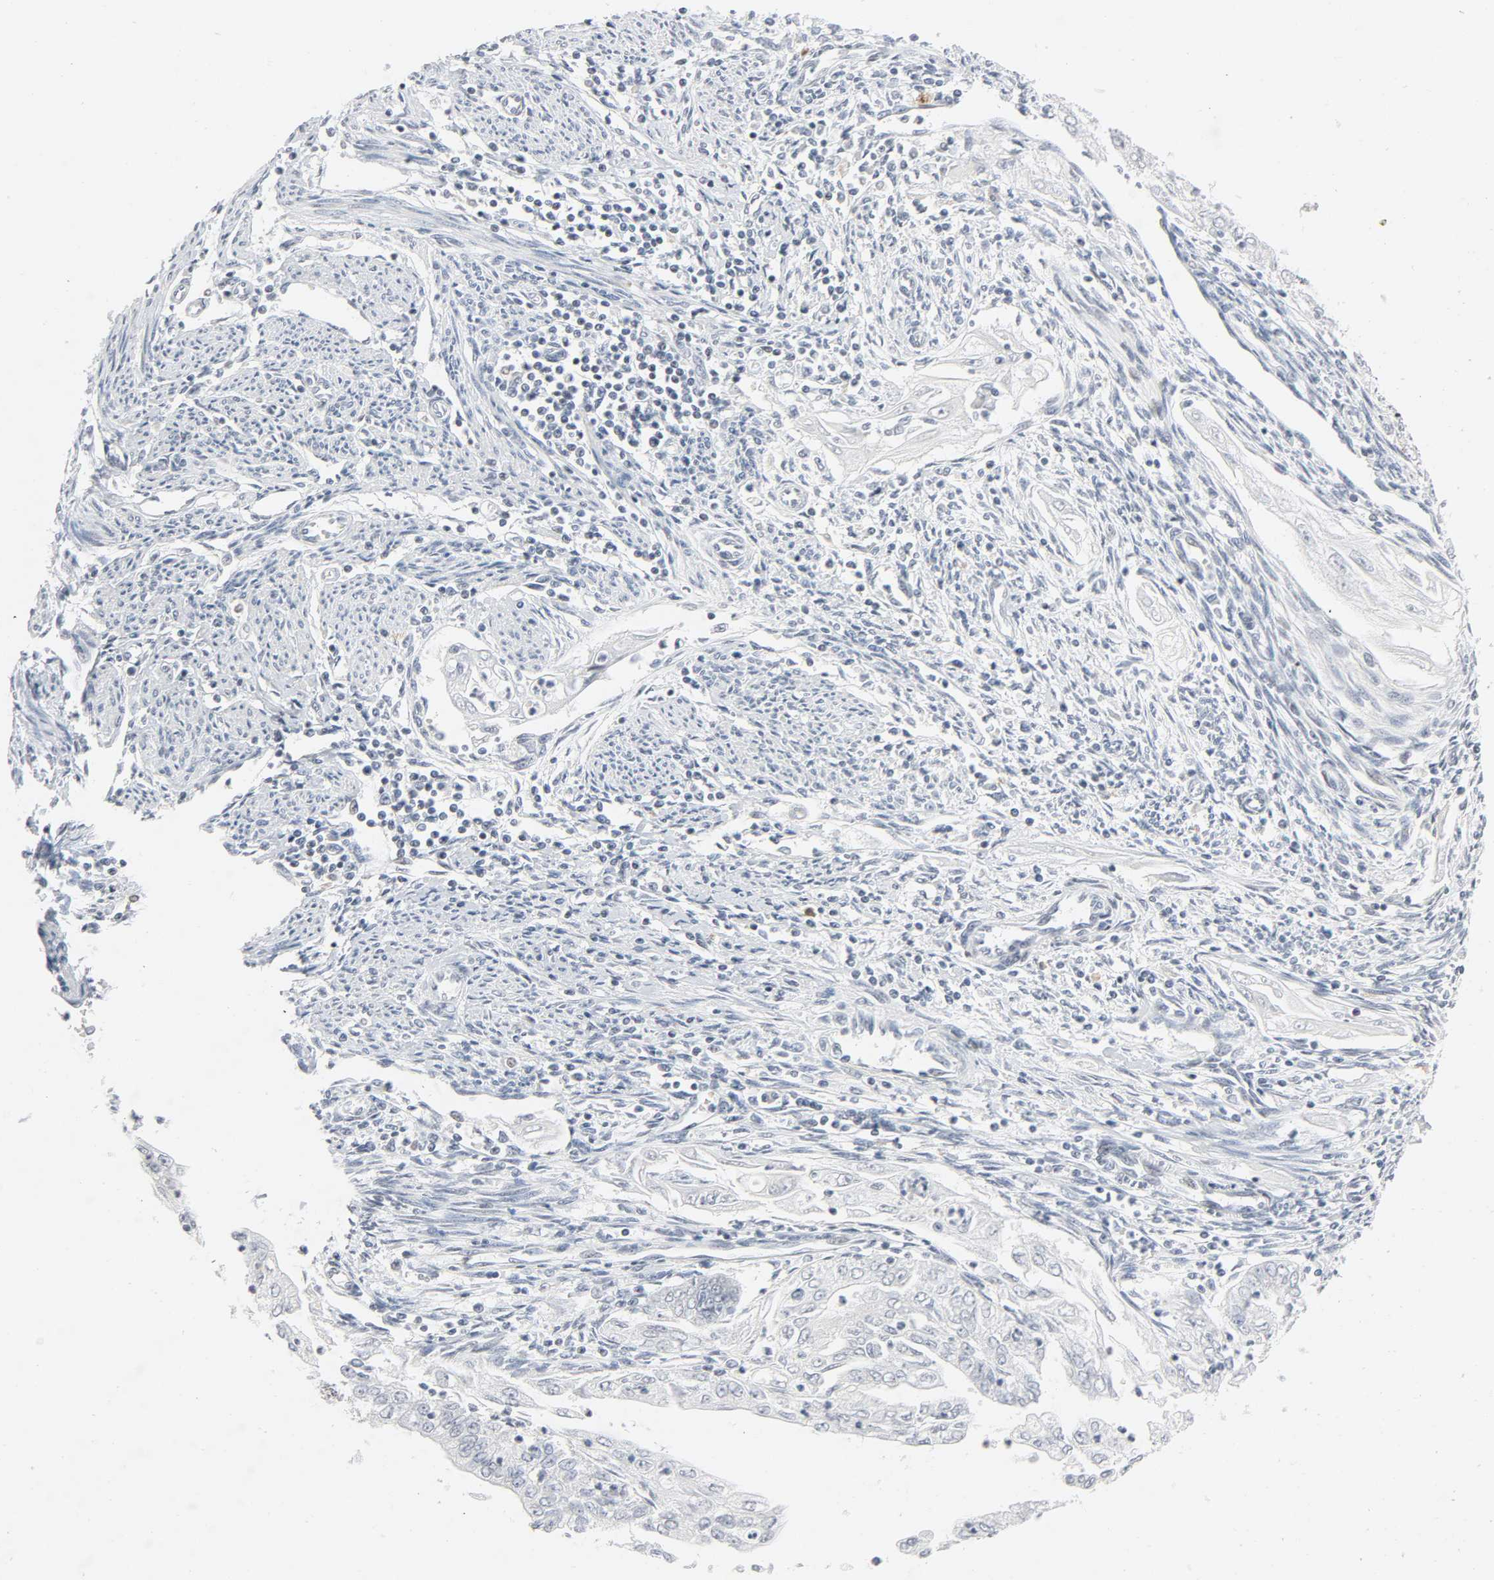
{"staining": {"intensity": "negative", "quantity": "none", "location": "none"}, "tissue": "endometrial cancer", "cell_type": "Tumor cells", "image_type": "cancer", "snomed": [{"axis": "morphology", "description": "Neoplasm, malignant, NOS"}, {"axis": "topography", "description": "Endometrium"}], "caption": "IHC histopathology image of neoplastic tissue: human endometrial malignant neoplasm stained with DAB (3,3'-diaminobenzidine) shows no significant protein positivity in tumor cells.", "gene": "GABPA", "patient": {"sex": "female", "age": 74}}